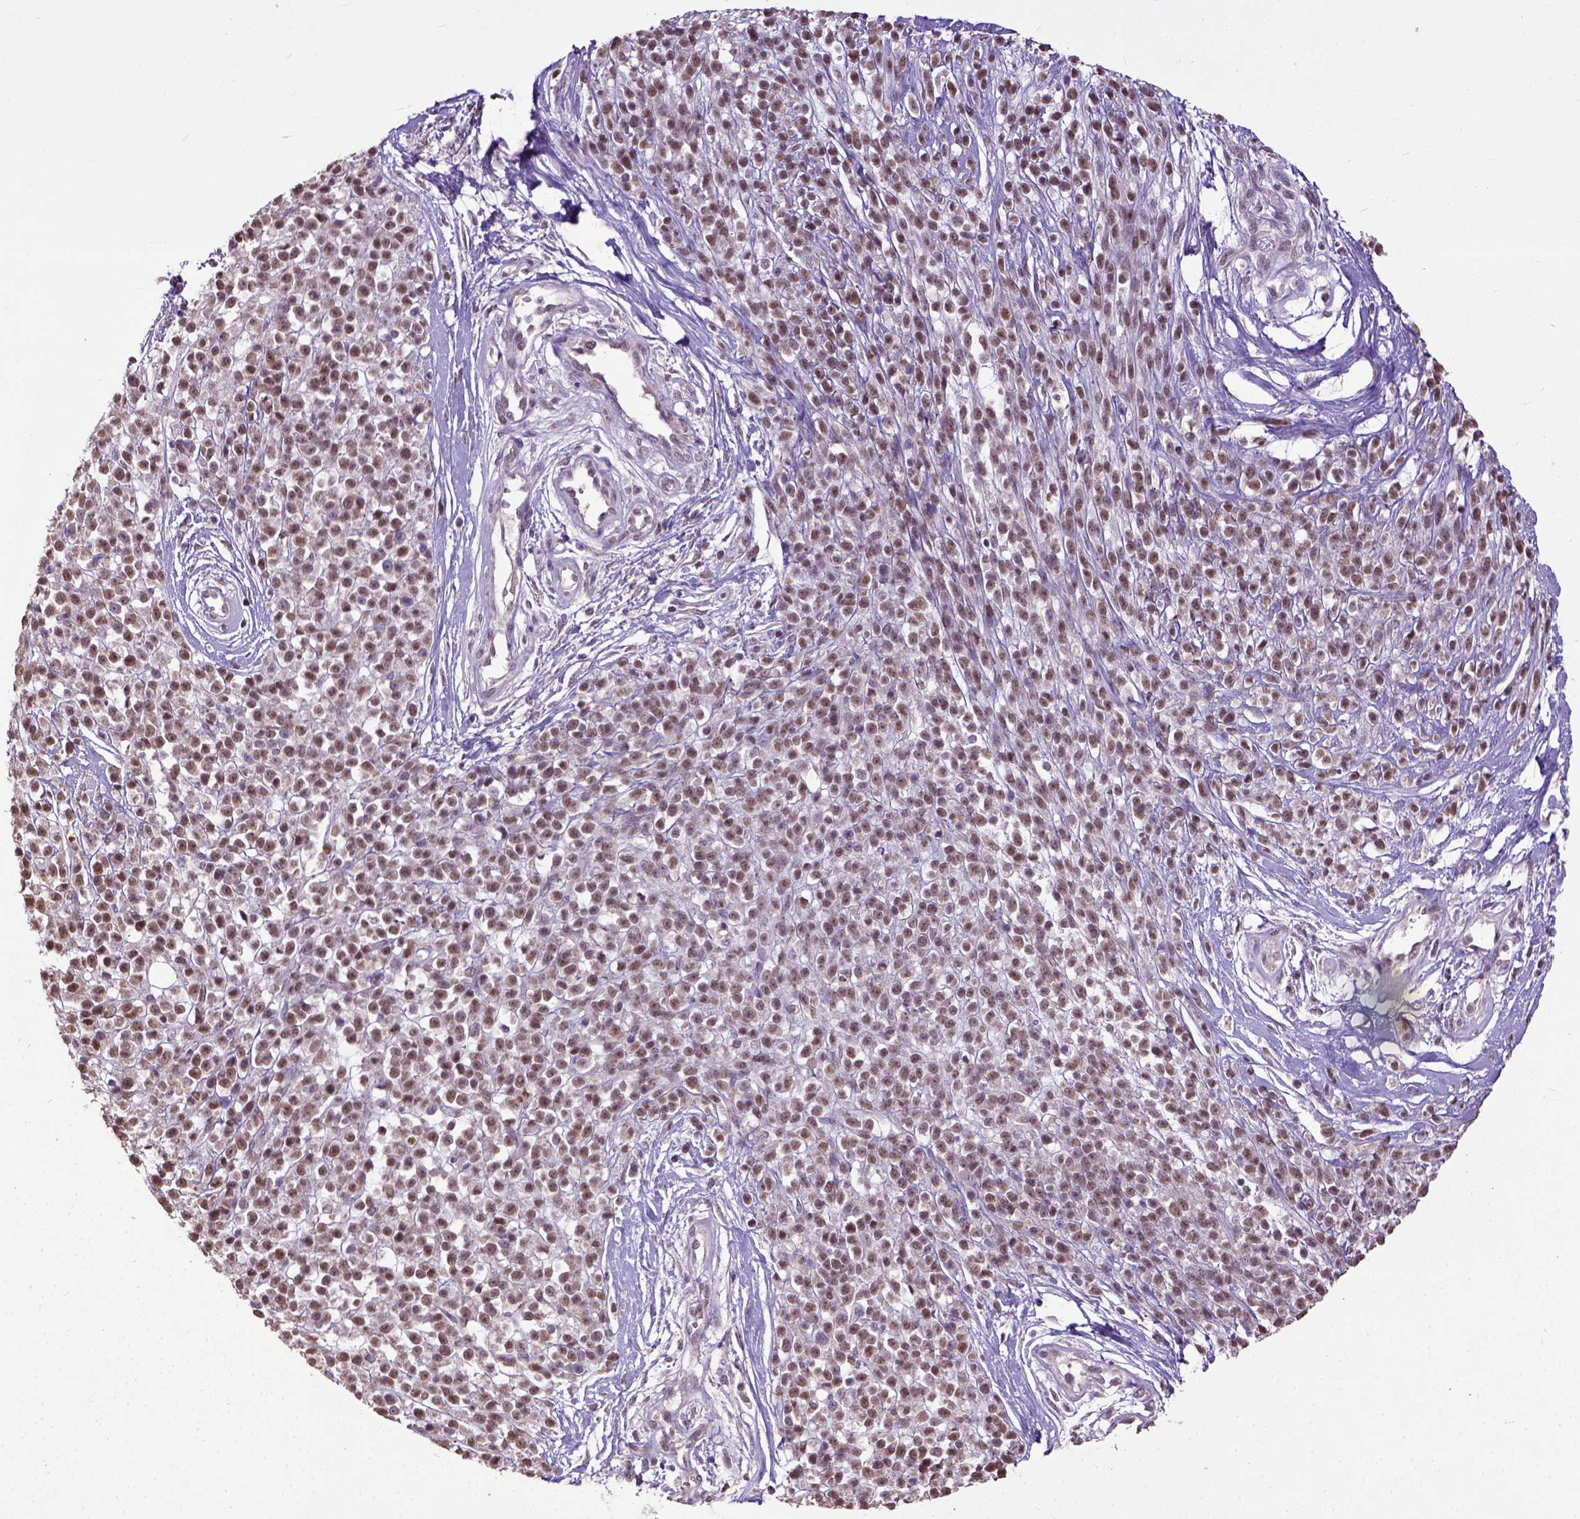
{"staining": {"intensity": "moderate", "quantity": ">75%", "location": "nuclear"}, "tissue": "melanoma", "cell_type": "Tumor cells", "image_type": "cancer", "snomed": [{"axis": "morphology", "description": "Malignant melanoma, NOS"}, {"axis": "topography", "description": "Skin"}, {"axis": "topography", "description": "Skin of trunk"}], "caption": "This photomicrograph shows malignant melanoma stained with immunohistochemistry (IHC) to label a protein in brown. The nuclear of tumor cells show moderate positivity for the protein. Nuclei are counter-stained blue.", "gene": "UBA3", "patient": {"sex": "male", "age": 74}}